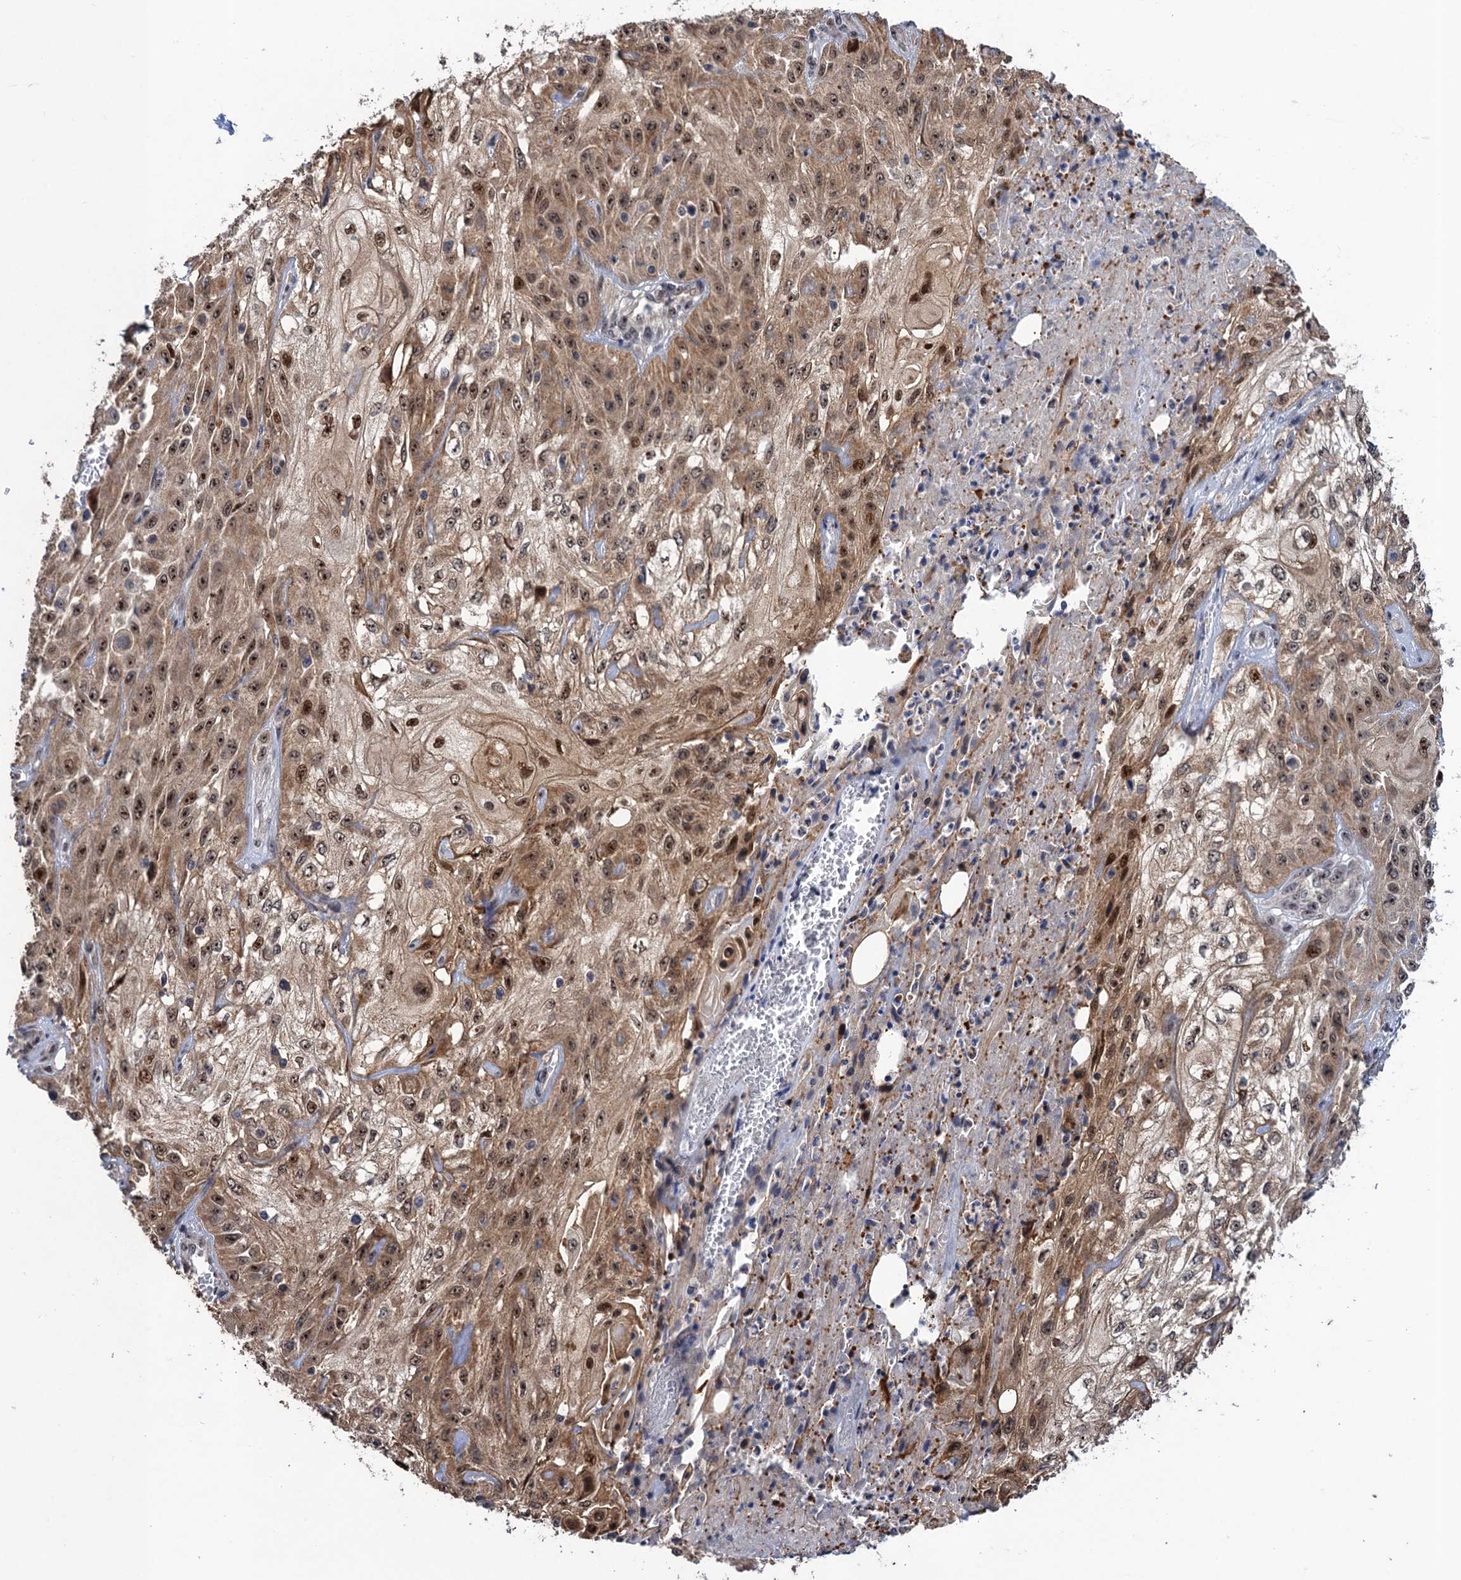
{"staining": {"intensity": "moderate", "quantity": ">75%", "location": "cytoplasmic/membranous,nuclear"}, "tissue": "skin cancer", "cell_type": "Tumor cells", "image_type": "cancer", "snomed": [{"axis": "morphology", "description": "Squamous cell carcinoma, NOS"}, {"axis": "morphology", "description": "Squamous cell carcinoma, metastatic, NOS"}, {"axis": "topography", "description": "Skin"}, {"axis": "topography", "description": "Lymph node"}], "caption": "An image of skin cancer stained for a protein displays moderate cytoplasmic/membranous and nuclear brown staining in tumor cells.", "gene": "ZAR1L", "patient": {"sex": "male", "age": 75}}